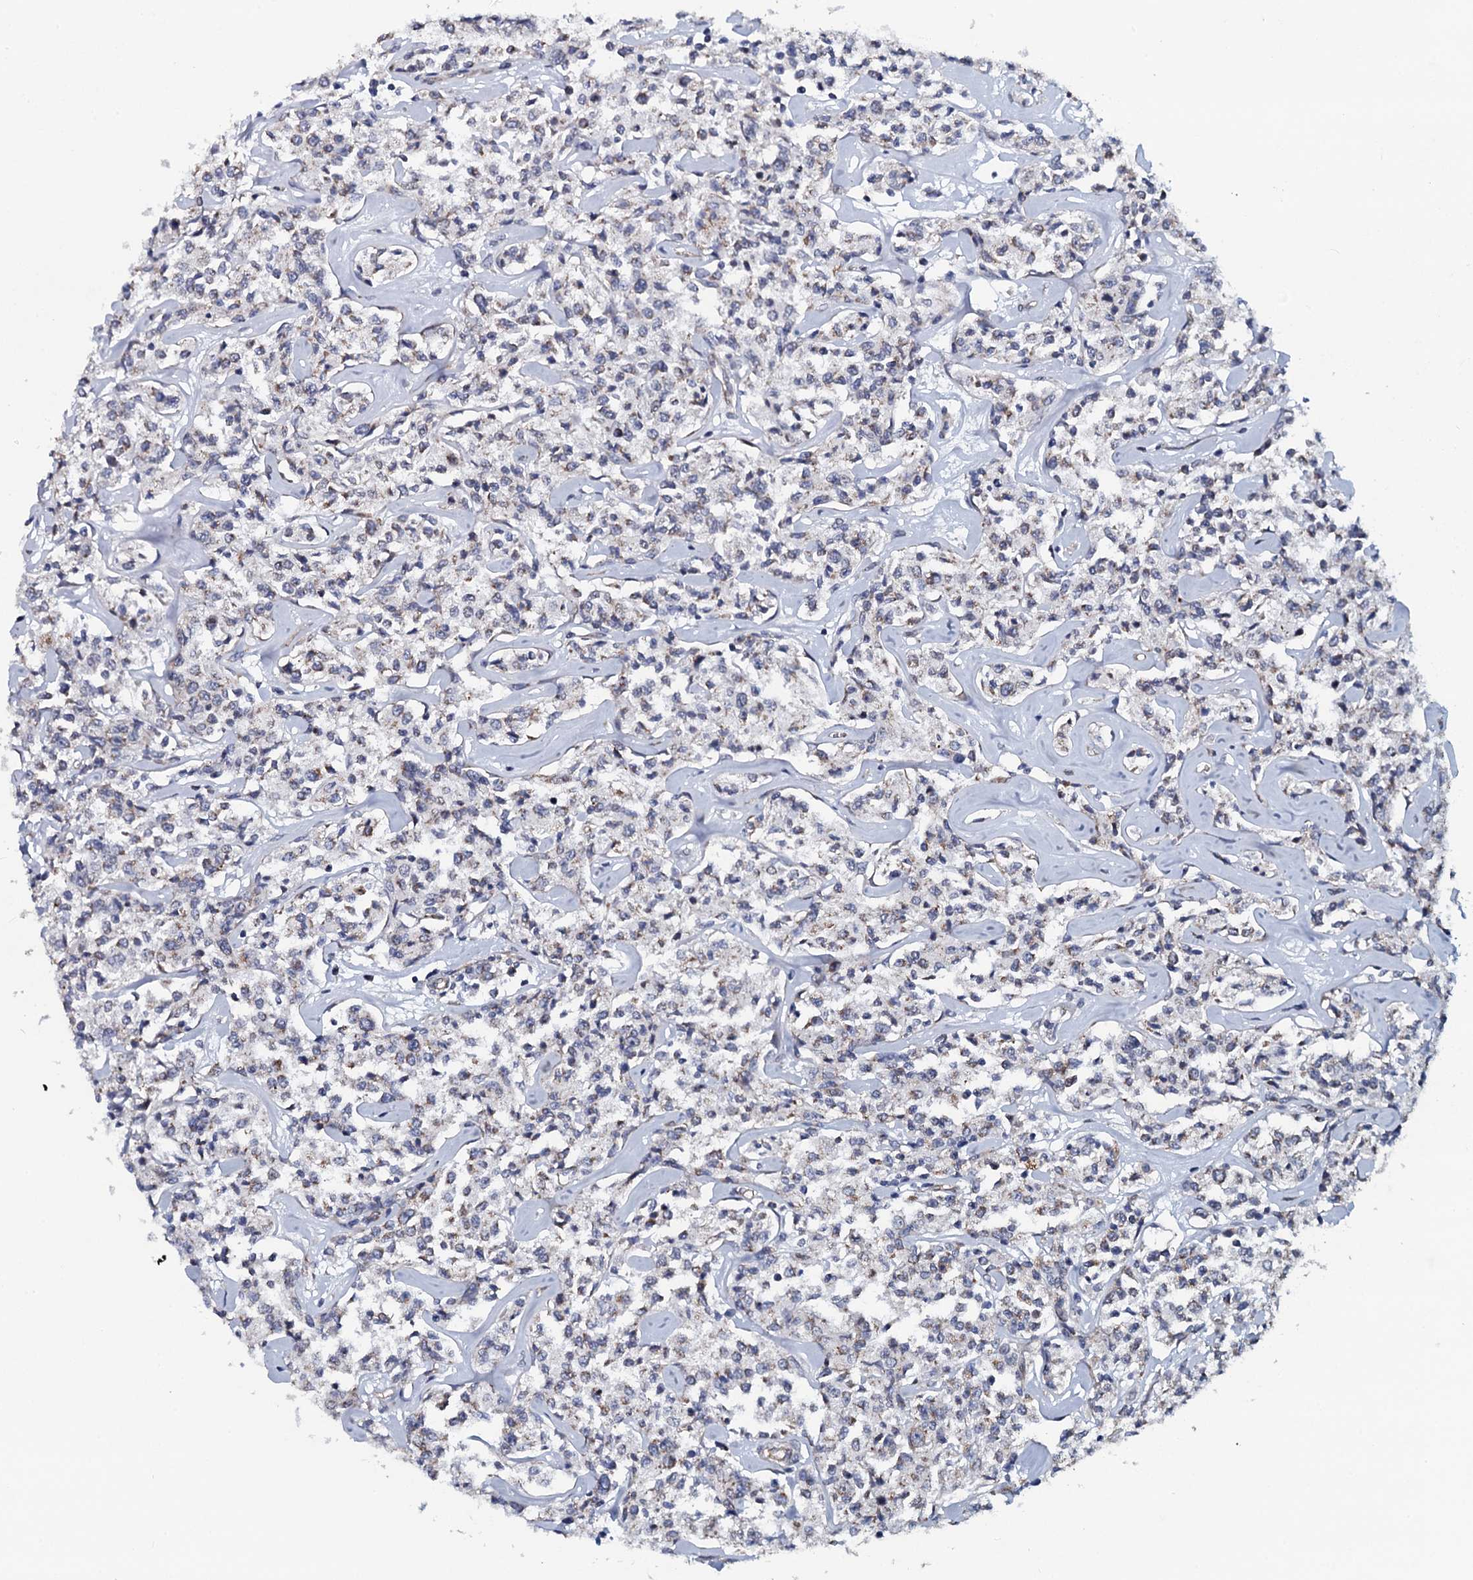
{"staining": {"intensity": "negative", "quantity": "none", "location": "none"}, "tissue": "lymphoma", "cell_type": "Tumor cells", "image_type": "cancer", "snomed": [{"axis": "morphology", "description": "Malignant lymphoma, non-Hodgkin's type, Low grade"}, {"axis": "topography", "description": "Small intestine"}], "caption": "The histopathology image displays no significant expression in tumor cells of malignant lymphoma, non-Hodgkin's type (low-grade).", "gene": "KCTD4", "patient": {"sex": "female", "age": 59}}